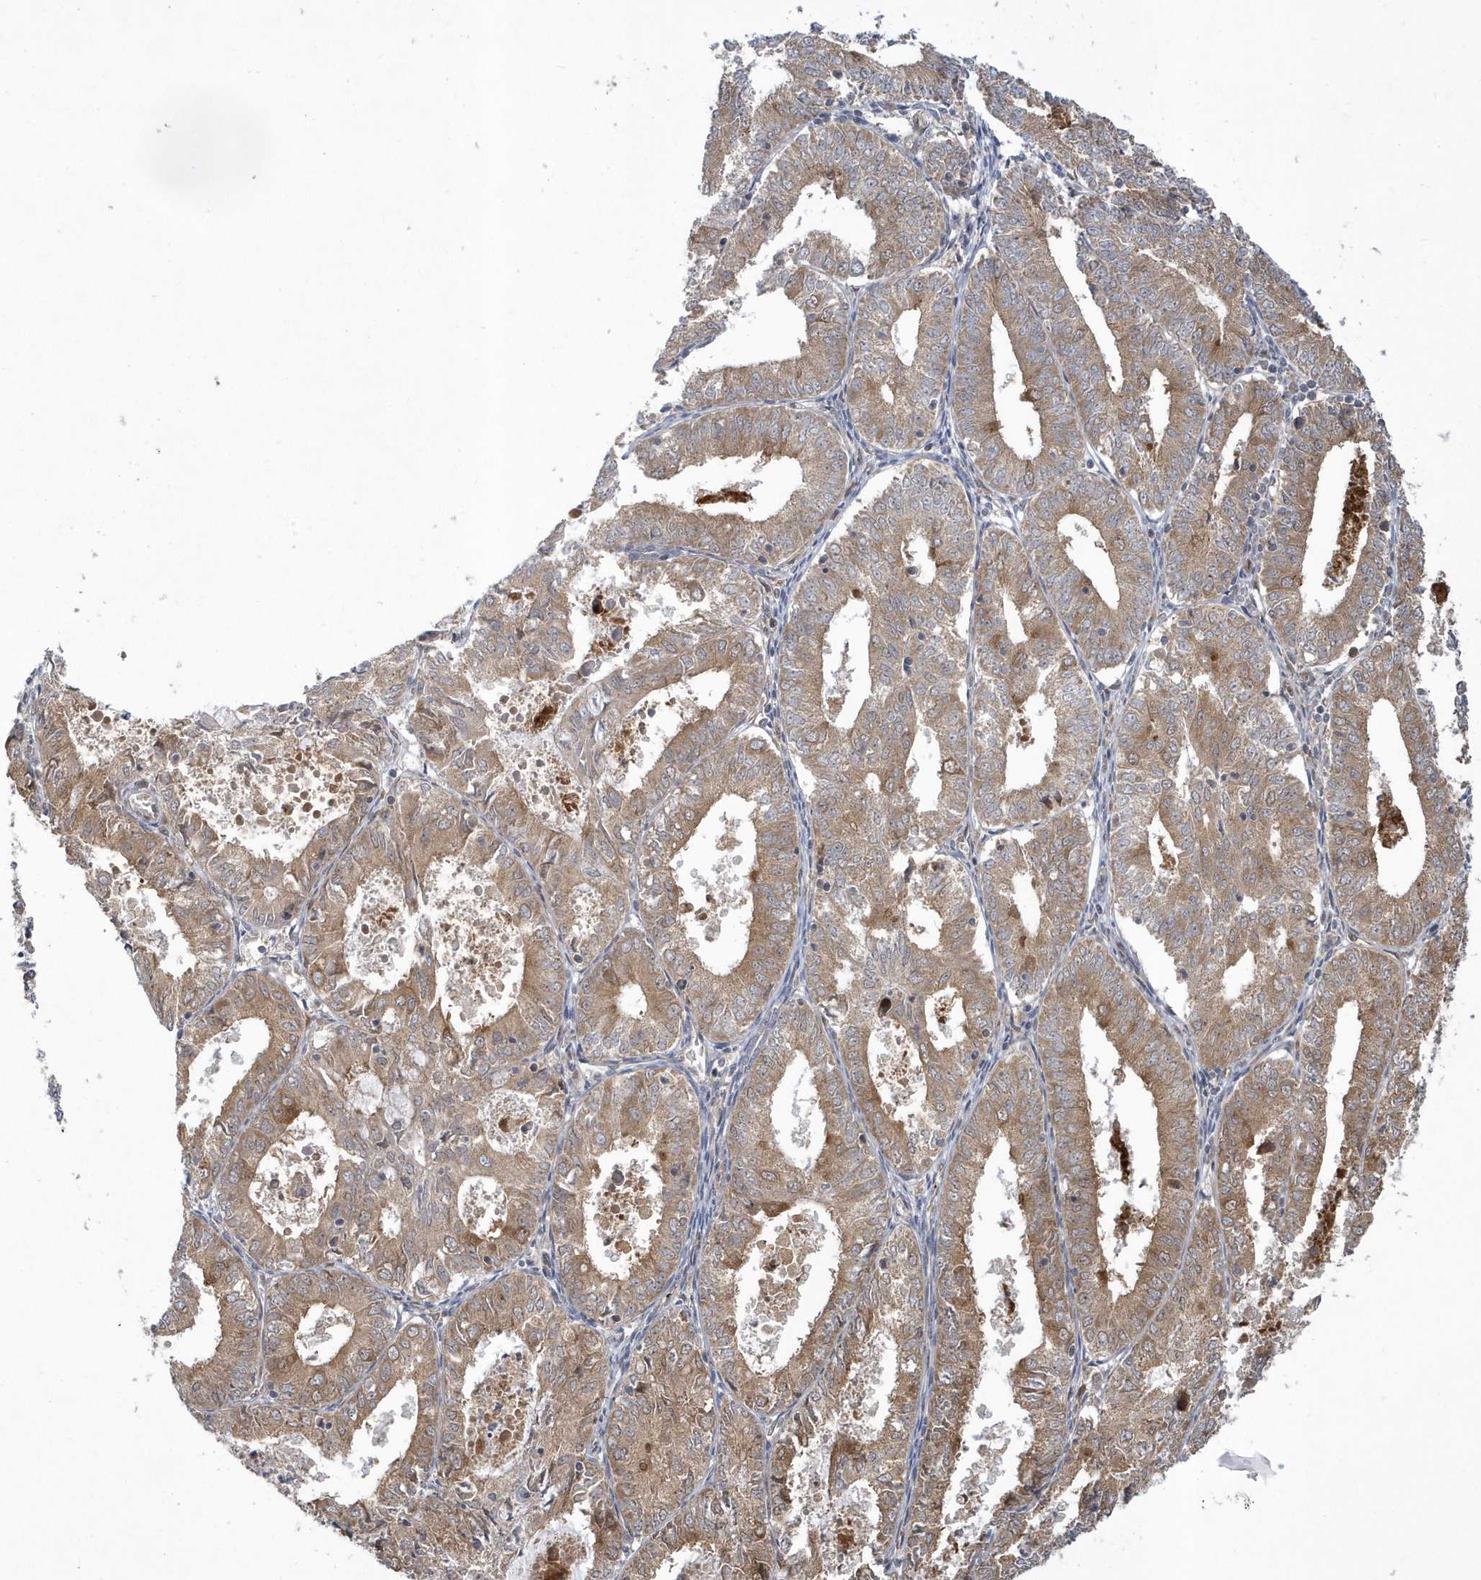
{"staining": {"intensity": "moderate", "quantity": ">75%", "location": "cytoplasmic/membranous"}, "tissue": "endometrial cancer", "cell_type": "Tumor cells", "image_type": "cancer", "snomed": [{"axis": "morphology", "description": "Adenocarcinoma, NOS"}, {"axis": "topography", "description": "Endometrium"}], "caption": "An immunohistochemistry (IHC) image of tumor tissue is shown. Protein staining in brown labels moderate cytoplasmic/membranous positivity in endometrial cancer (adenocarcinoma) within tumor cells.", "gene": "ATG4A", "patient": {"sex": "female", "age": 57}}